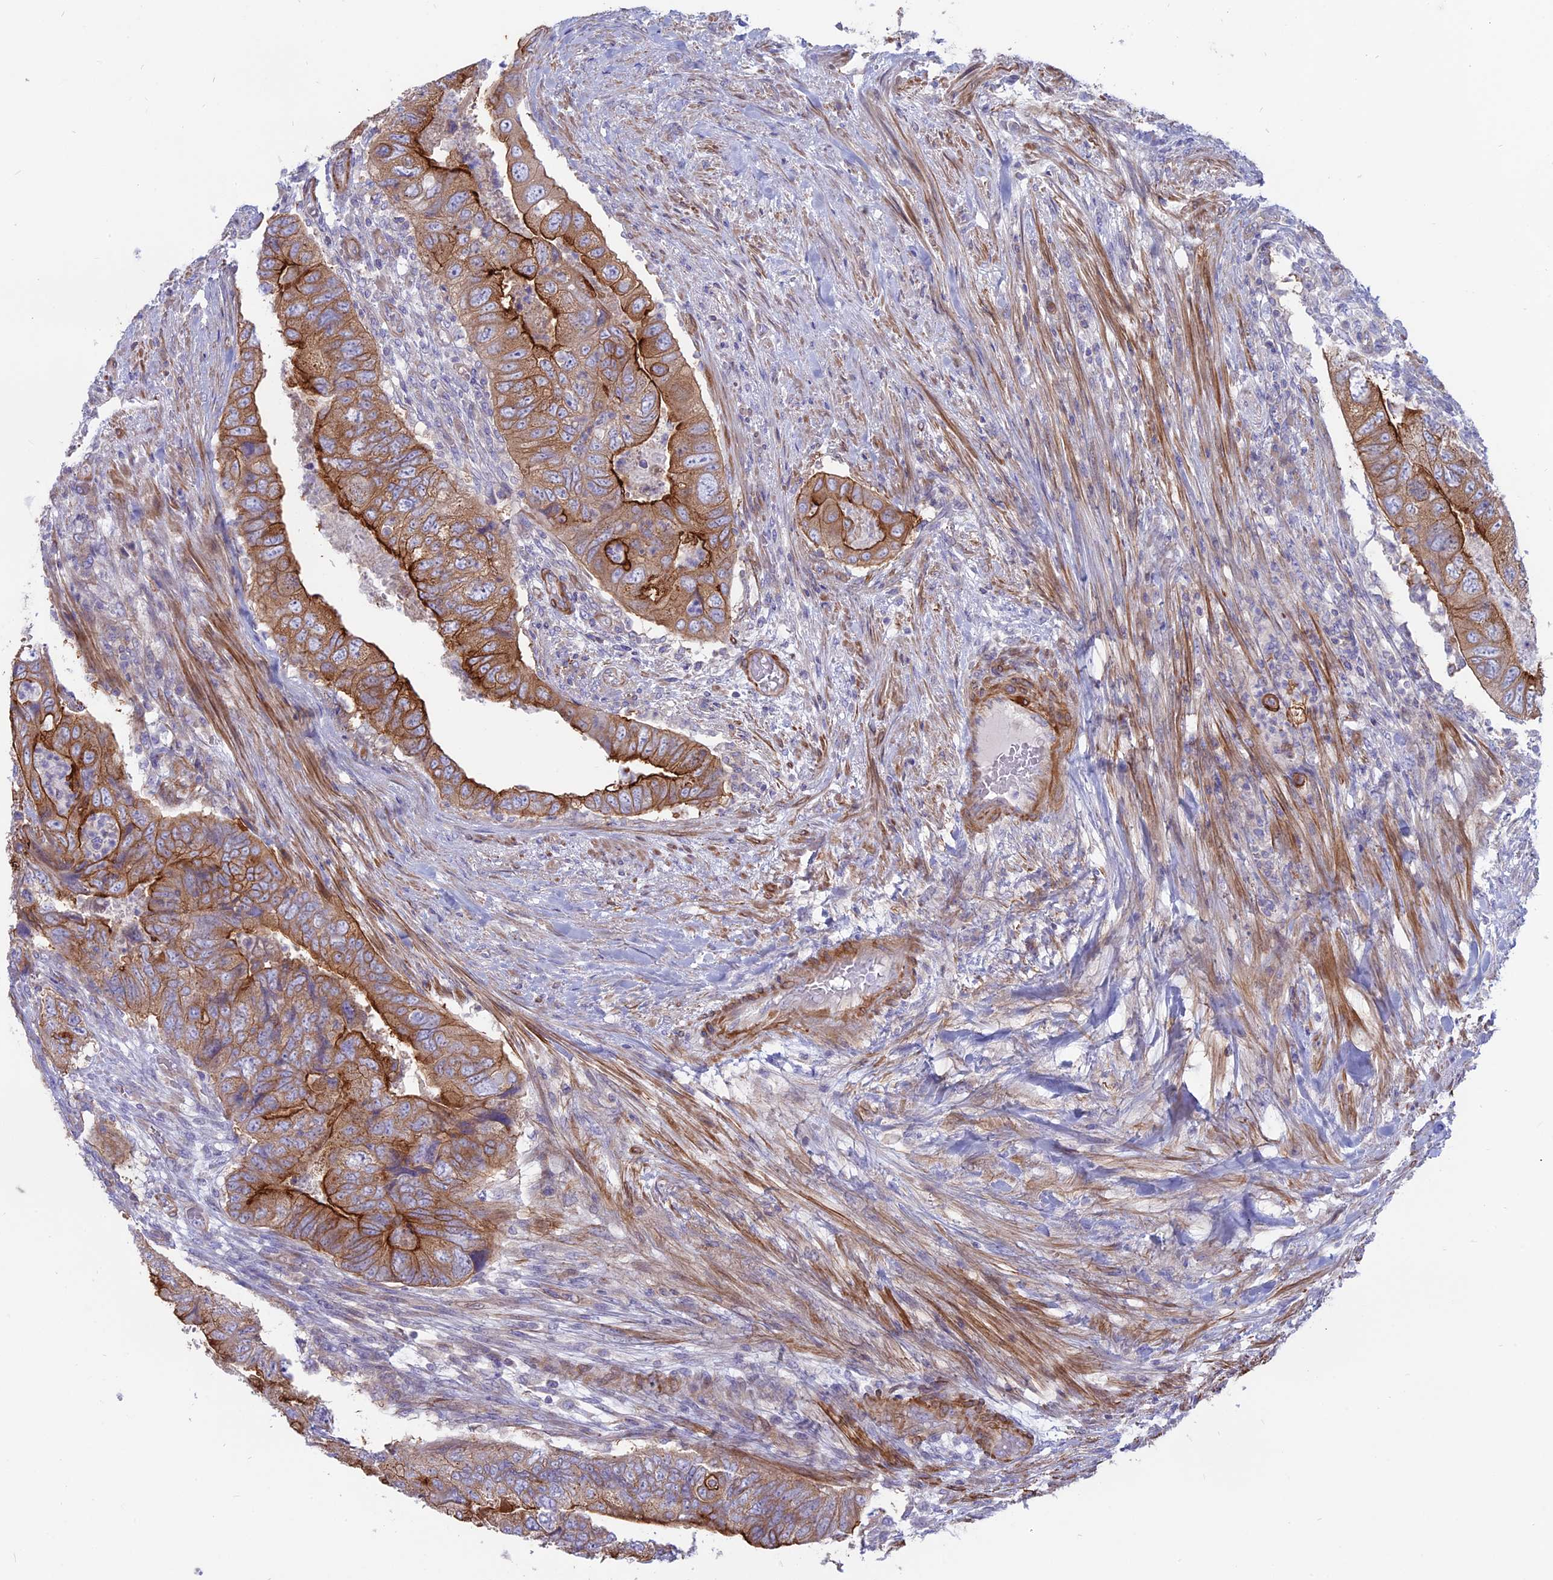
{"staining": {"intensity": "strong", "quantity": ">75%", "location": "cytoplasmic/membranous"}, "tissue": "colorectal cancer", "cell_type": "Tumor cells", "image_type": "cancer", "snomed": [{"axis": "morphology", "description": "Adenocarcinoma, NOS"}, {"axis": "topography", "description": "Rectum"}], "caption": "A brown stain labels strong cytoplasmic/membranous positivity of a protein in human colorectal adenocarcinoma tumor cells.", "gene": "MYO5B", "patient": {"sex": "male", "age": 63}}